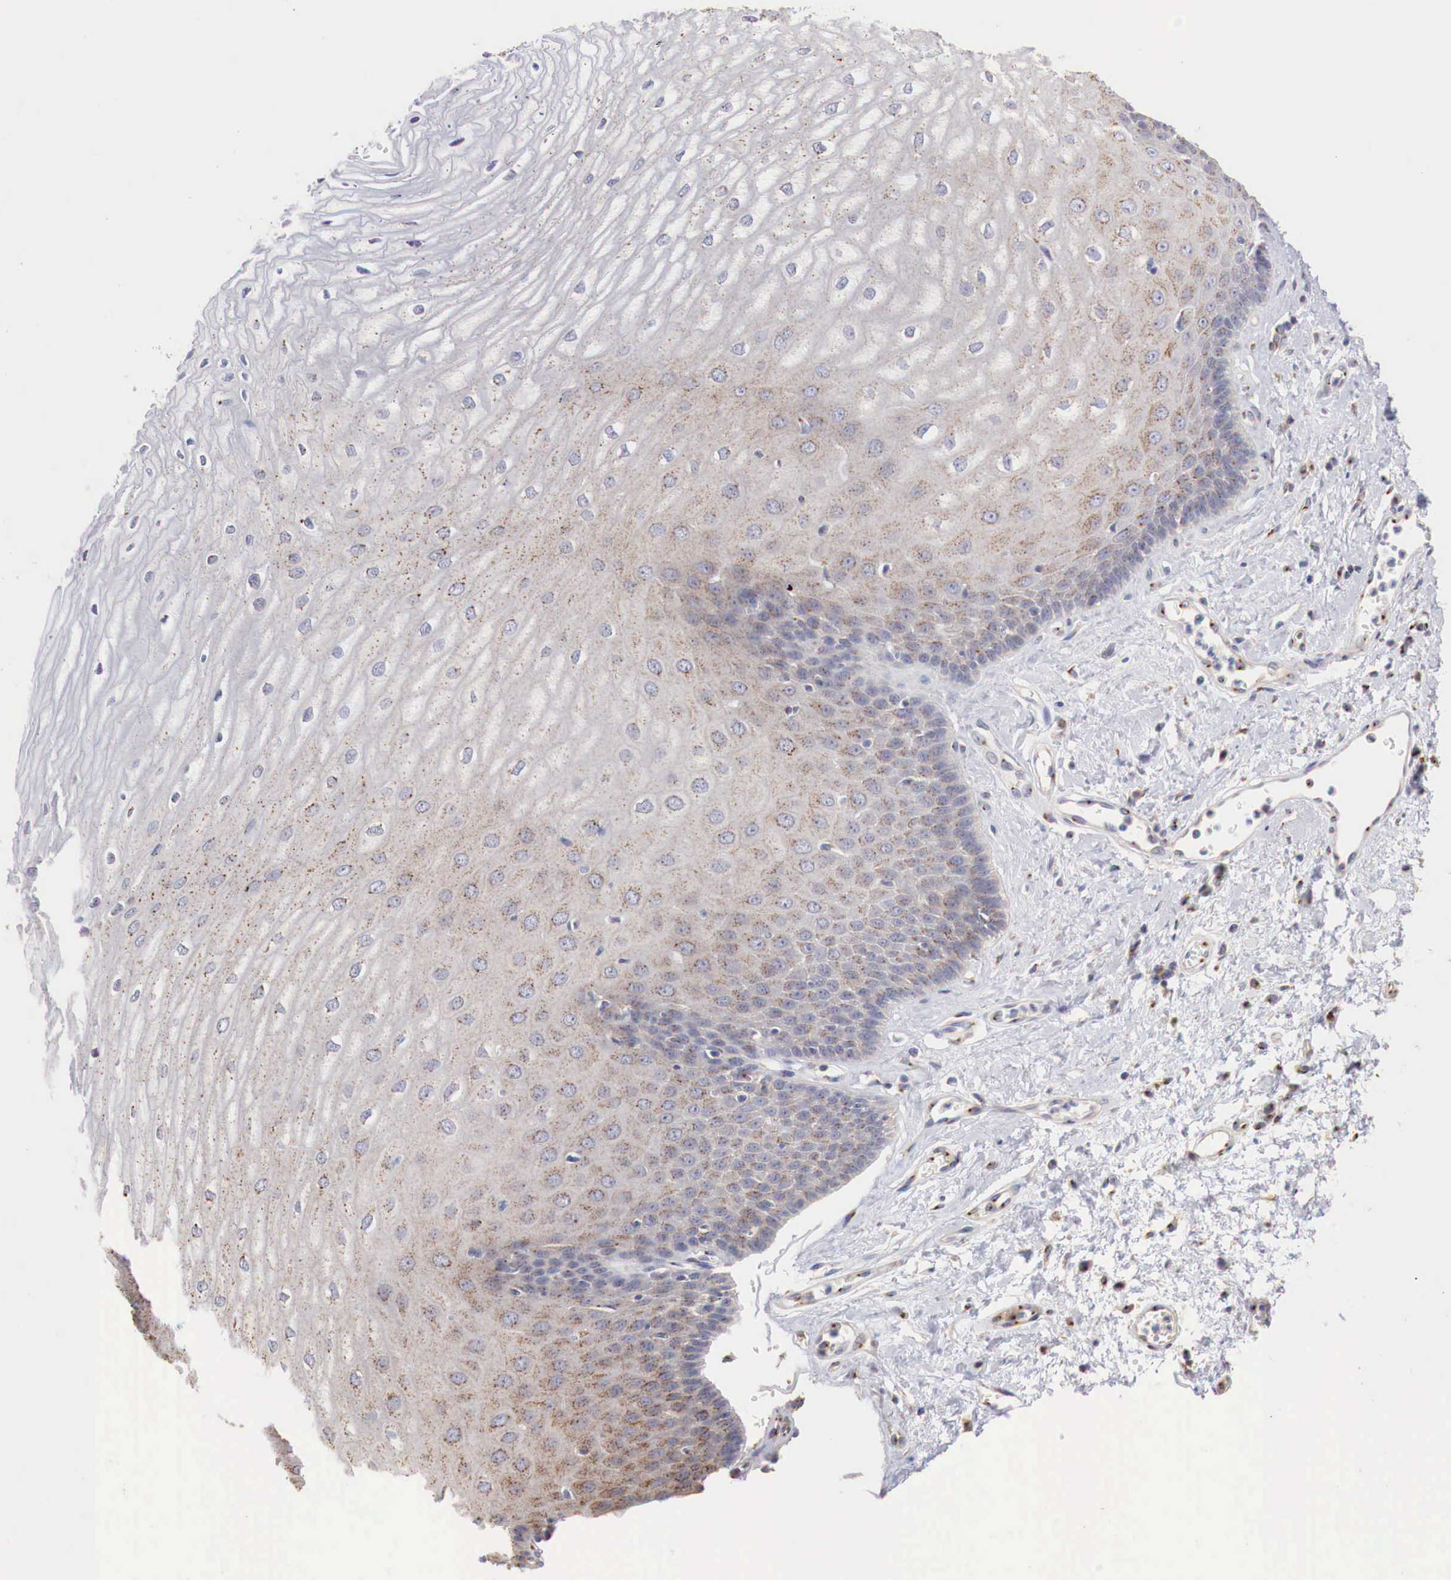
{"staining": {"intensity": "moderate", "quantity": "25%-75%", "location": "cytoplasmic/membranous"}, "tissue": "esophagus", "cell_type": "Squamous epithelial cells", "image_type": "normal", "snomed": [{"axis": "morphology", "description": "Normal tissue, NOS"}, {"axis": "topography", "description": "Esophagus"}], "caption": "IHC of benign human esophagus reveals medium levels of moderate cytoplasmic/membranous expression in about 25%-75% of squamous epithelial cells. Nuclei are stained in blue.", "gene": "SYAP1", "patient": {"sex": "male", "age": 65}}